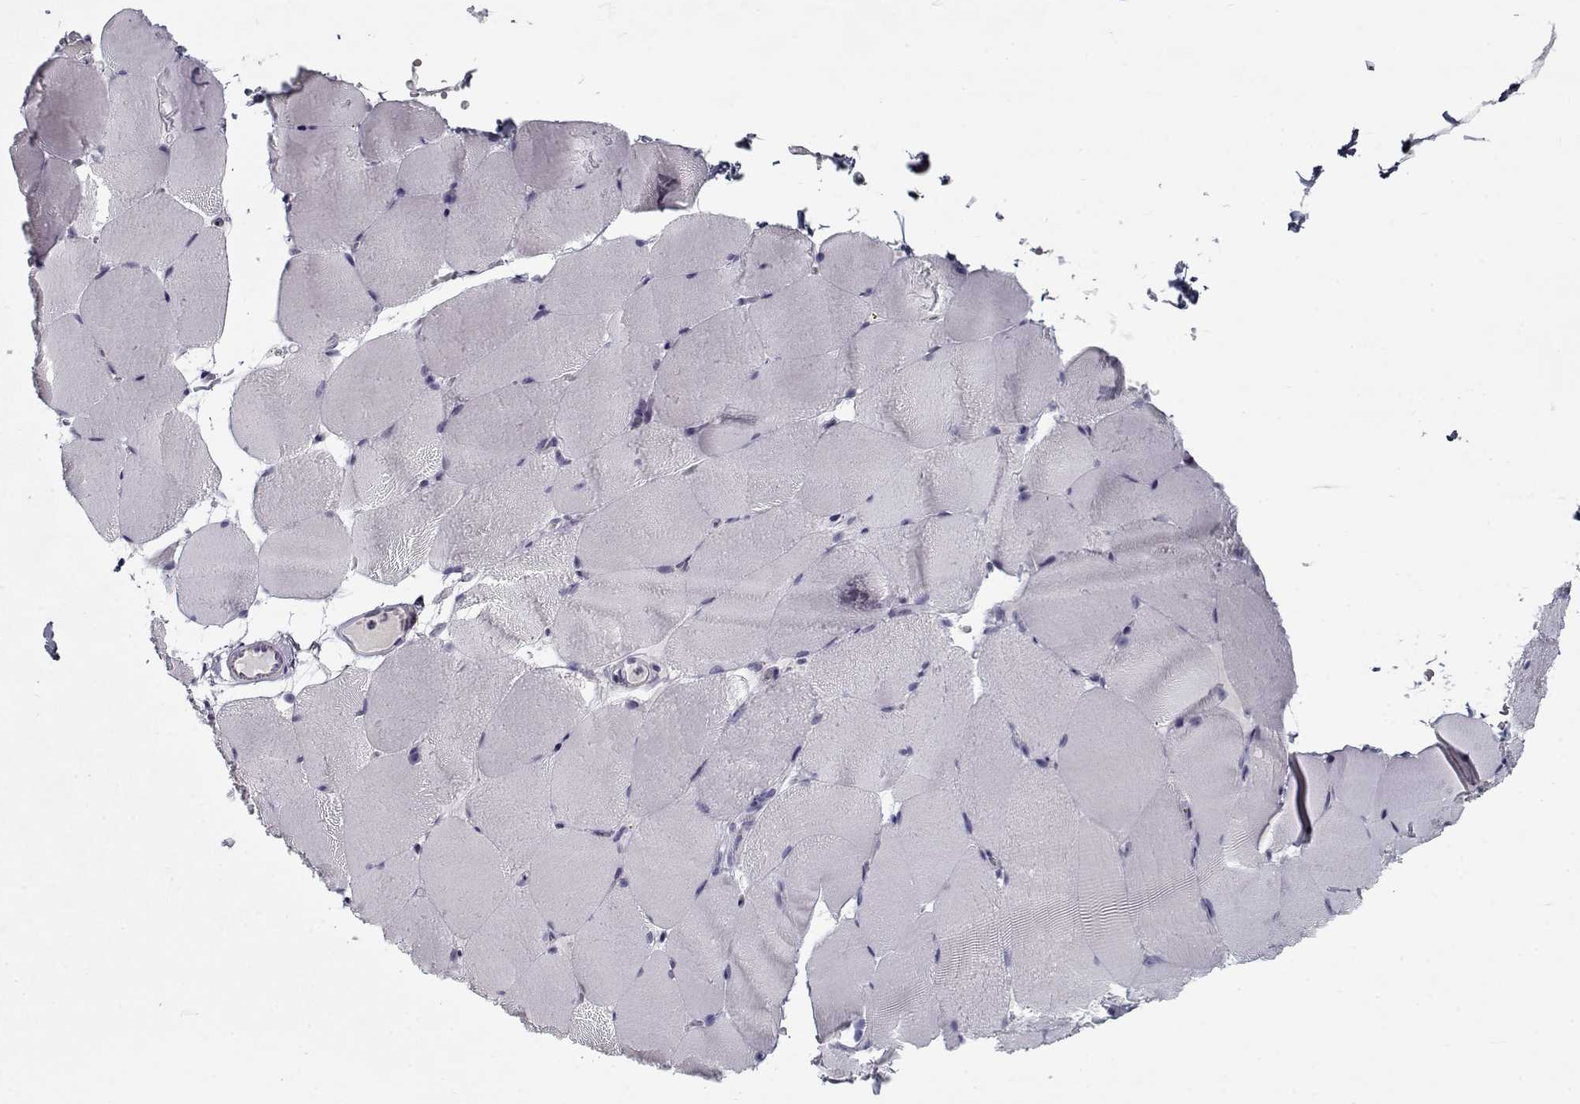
{"staining": {"intensity": "negative", "quantity": "none", "location": "none"}, "tissue": "skeletal muscle", "cell_type": "Myocytes", "image_type": "normal", "snomed": [{"axis": "morphology", "description": "Normal tissue, NOS"}, {"axis": "topography", "description": "Skeletal muscle"}], "caption": "The immunohistochemistry image has no significant staining in myocytes of skeletal muscle.", "gene": "DDX25", "patient": {"sex": "female", "age": 37}}